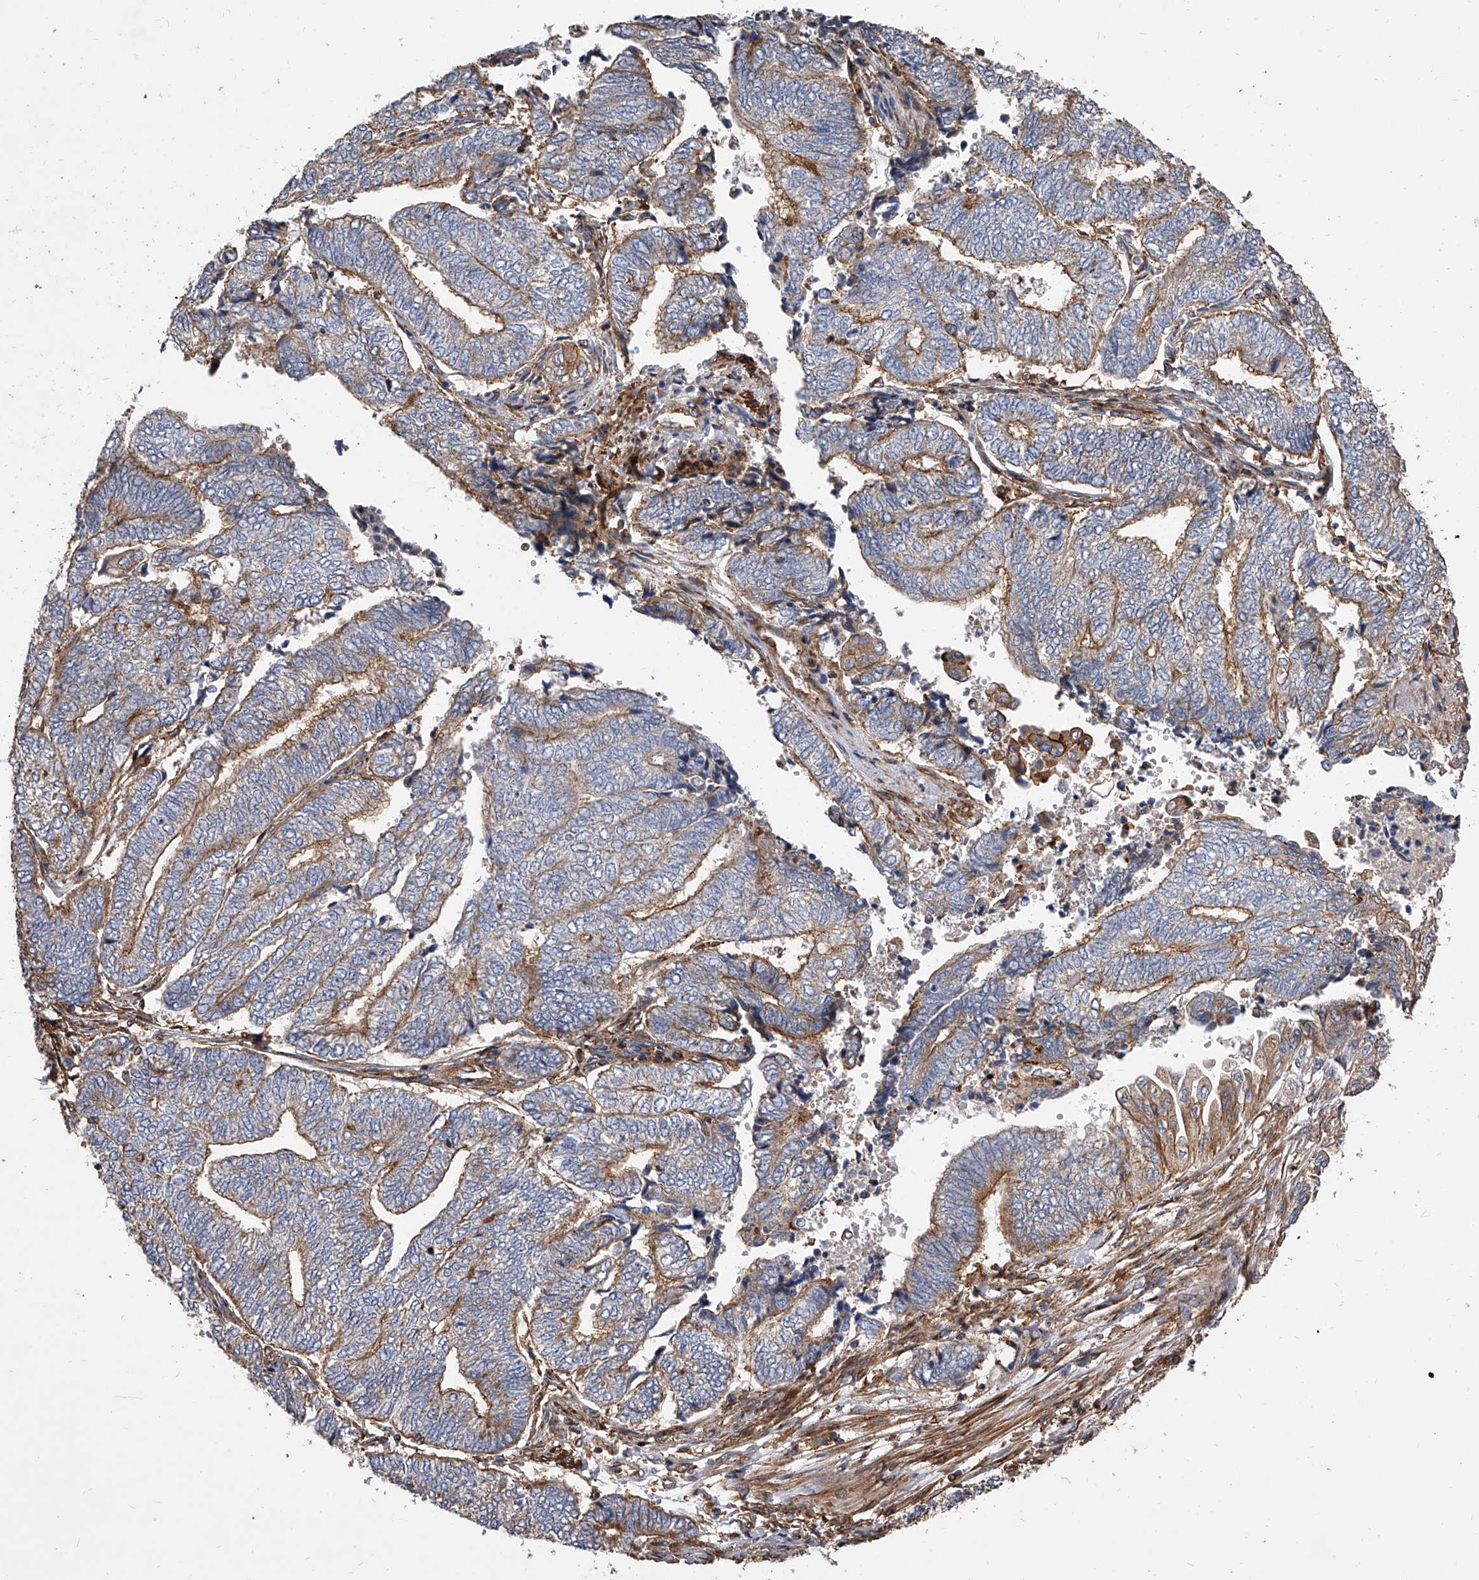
{"staining": {"intensity": "moderate", "quantity": "25%-75%", "location": "cytoplasmic/membranous"}, "tissue": "endometrial cancer", "cell_type": "Tumor cells", "image_type": "cancer", "snomed": [{"axis": "morphology", "description": "Adenocarcinoma, NOS"}, {"axis": "topography", "description": "Uterus"}, {"axis": "topography", "description": "Endometrium"}], "caption": "DAB immunohistochemical staining of human endometrial cancer (adenocarcinoma) exhibits moderate cytoplasmic/membranous protein positivity in approximately 25%-75% of tumor cells.", "gene": "PISD", "patient": {"sex": "female", "age": 70}}